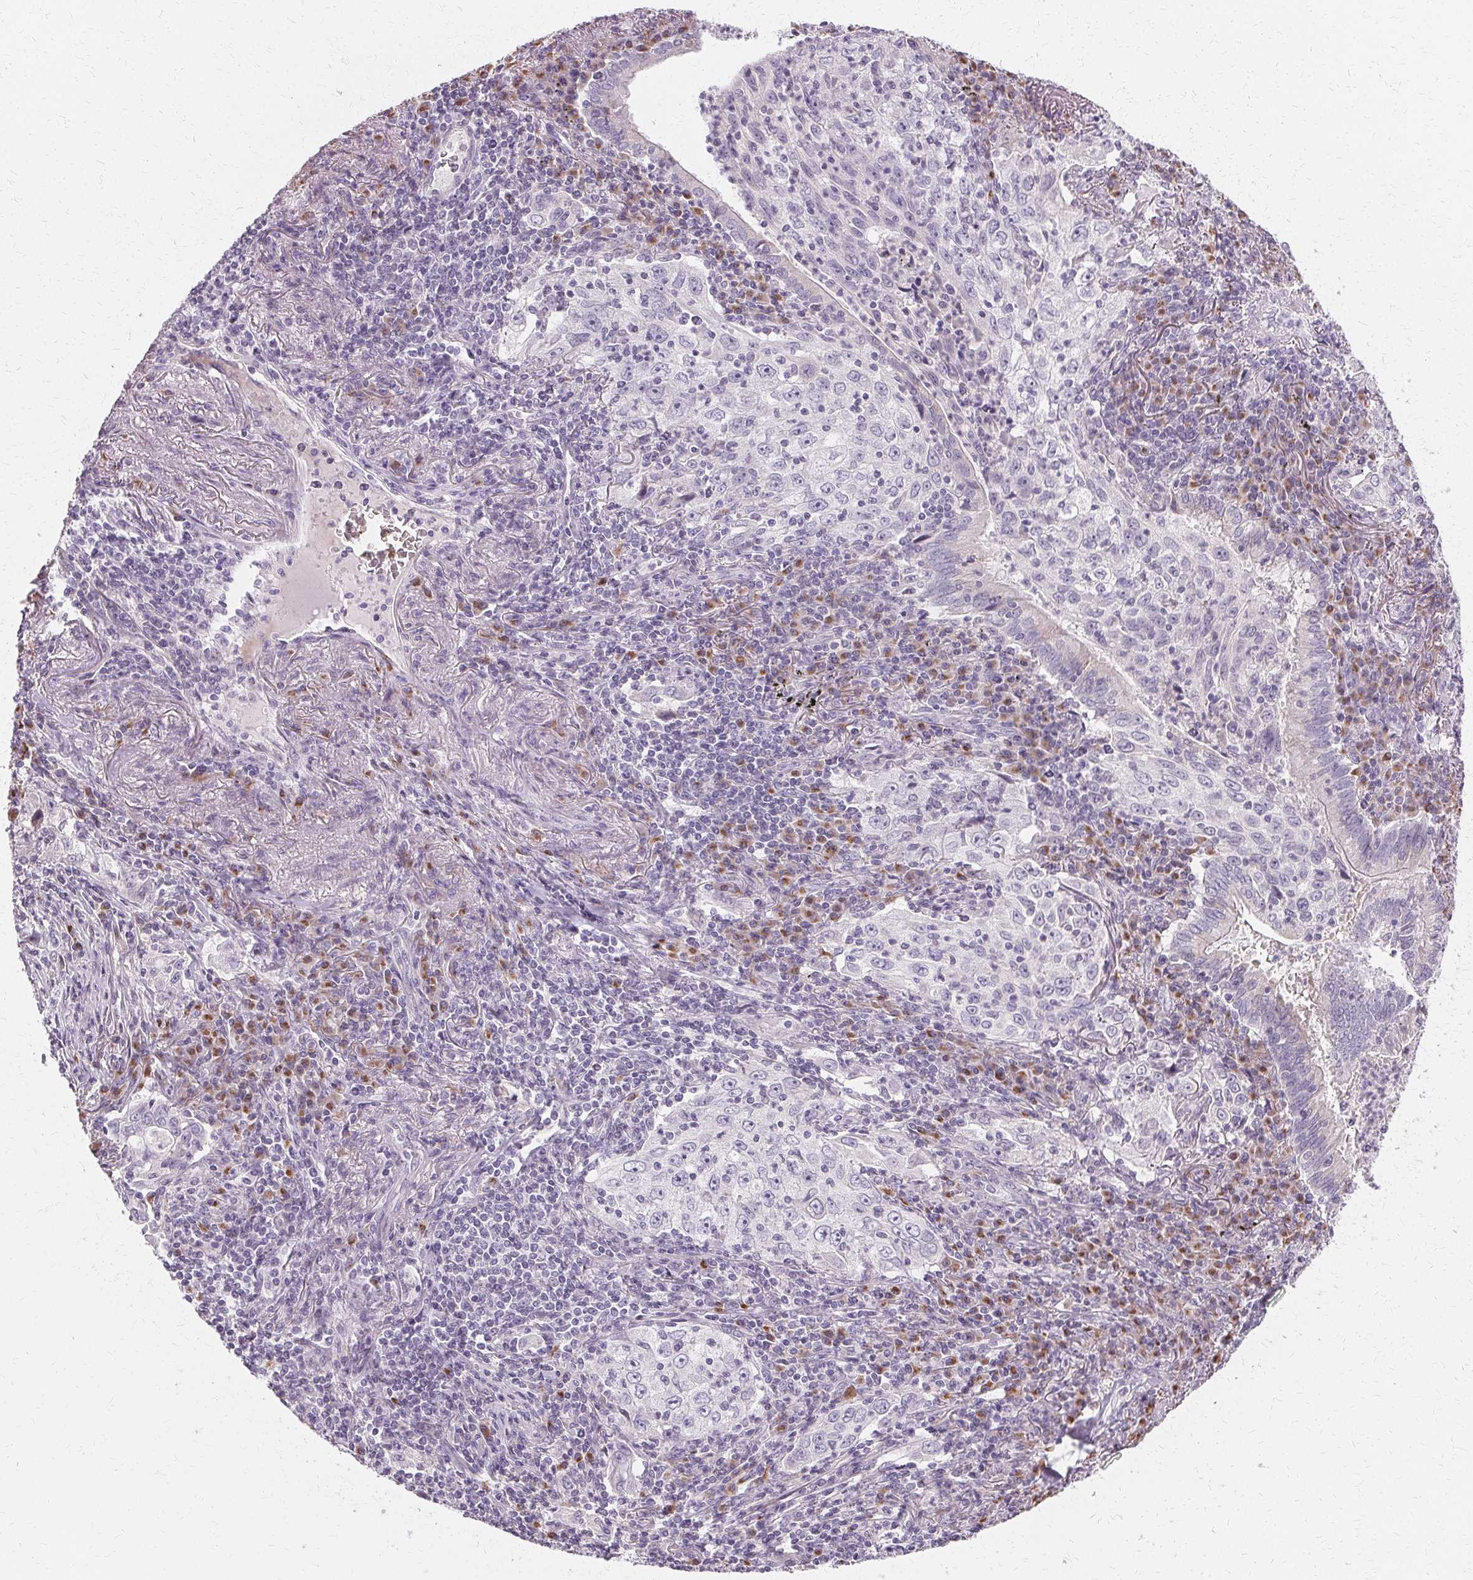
{"staining": {"intensity": "negative", "quantity": "none", "location": "none"}, "tissue": "lung cancer", "cell_type": "Tumor cells", "image_type": "cancer", "snomed": [{"axis": "morphology", "description": "Squamous cell carcinoma, NOS"}, {"axis": "topography", "description": "Lung"}], "caption": "Tumor cells show no significant expression in lung squamous cell carcinoma.", "gene": "FCRL3", "patient": {"sex": "male", "age": 71}}